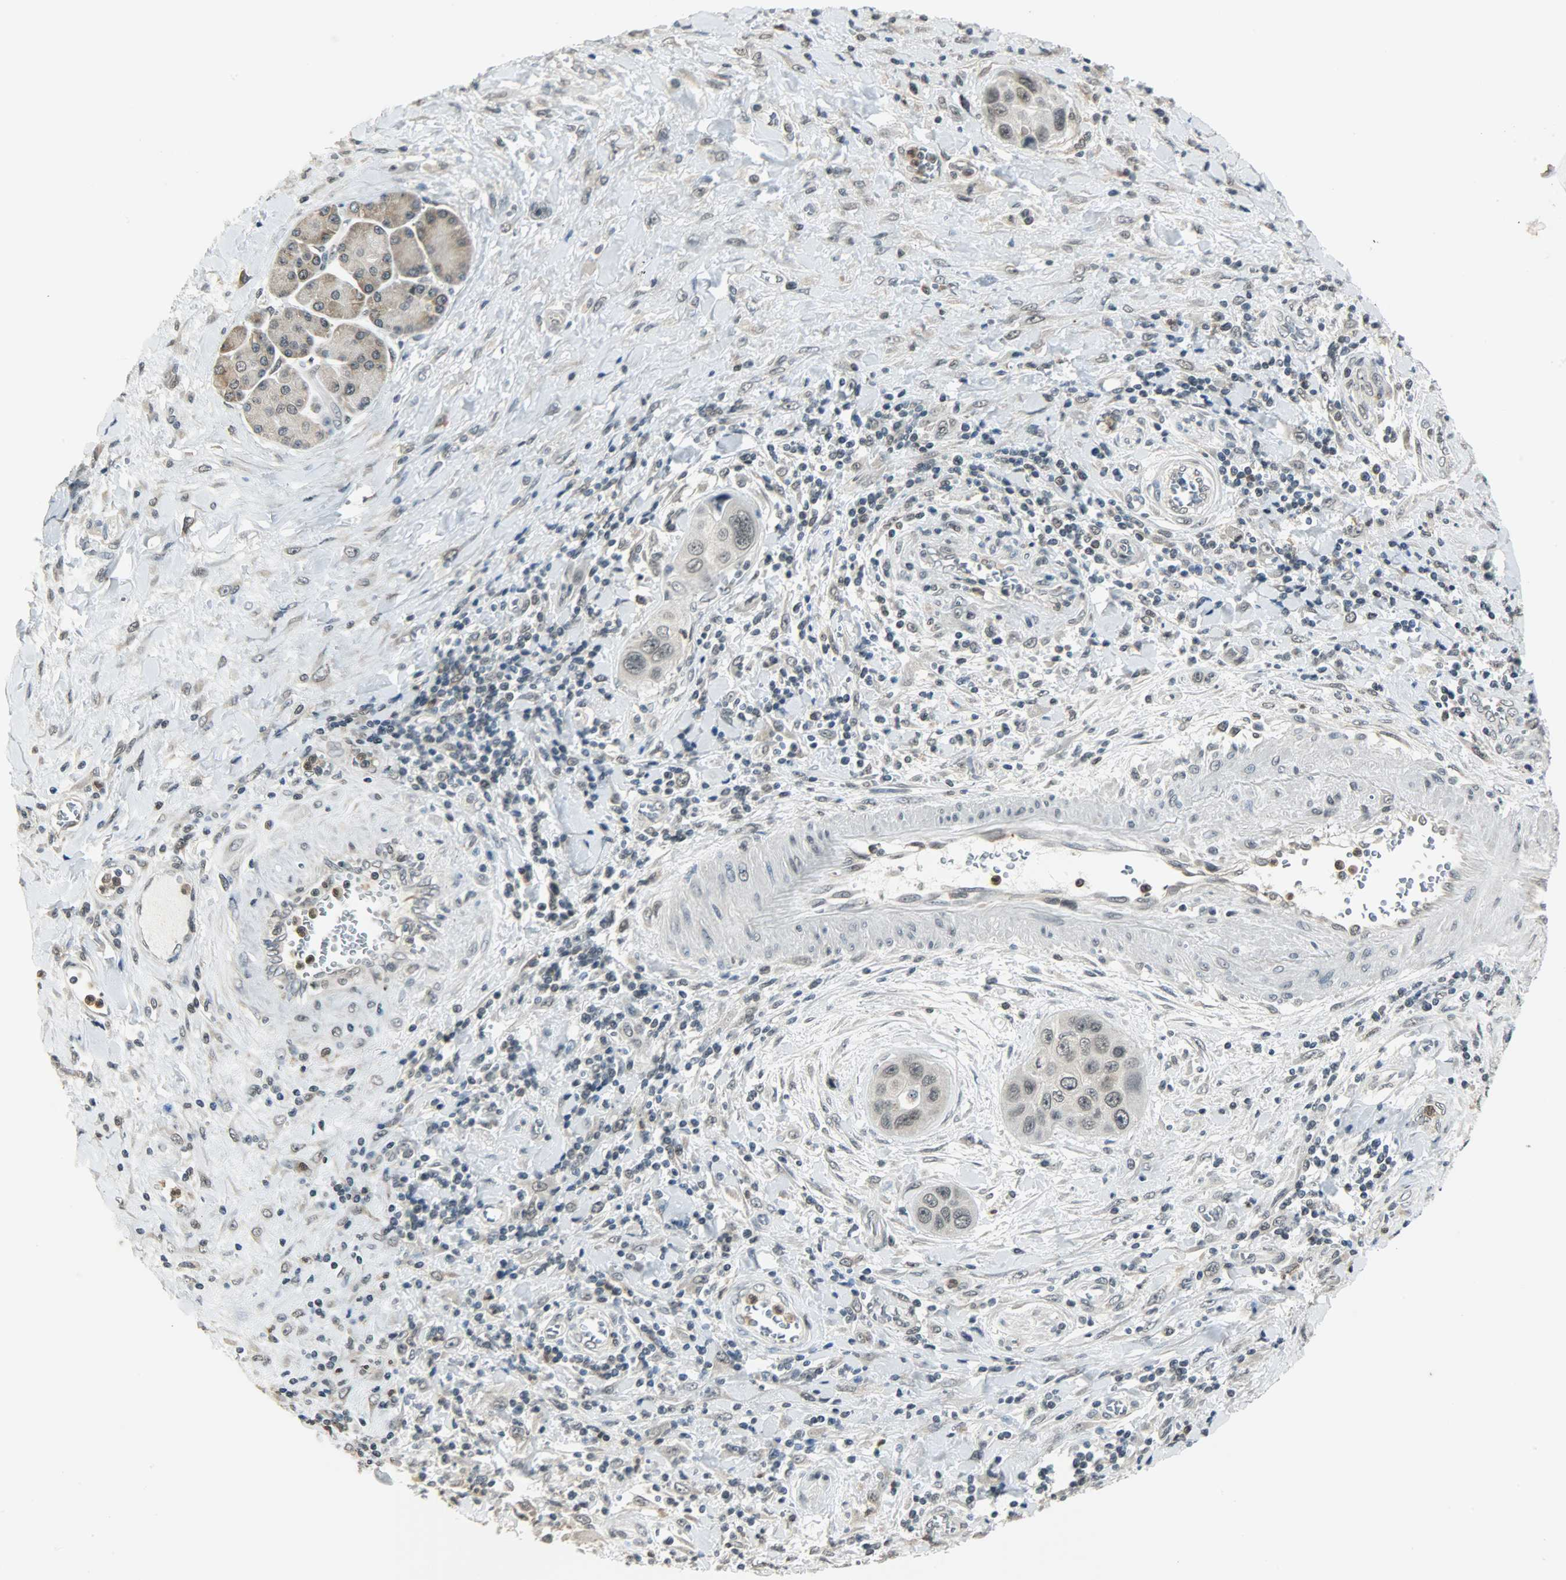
{"staining": {"intensity": "negative", "quantity": "none", "location": "none"}, "tissue": "pancreatic cancer", "cell_type": "Tumor cells", "image_type": "cancer", "snomed": [{"axis": "morphology", "description": "Adenocarcinoma, NOS"}, {"axis": "topography", "description": "Pancreas"}], "caption": "This photomicrograph is of pancreatic adenocarcinoma stained with immunohistochemistry to label a protein in brown with the nuclei are counter-stained blue. There is no staining in tumor cells.", "gene": "SMARCA5", "patient": {"sex": "female", "age": 70}}